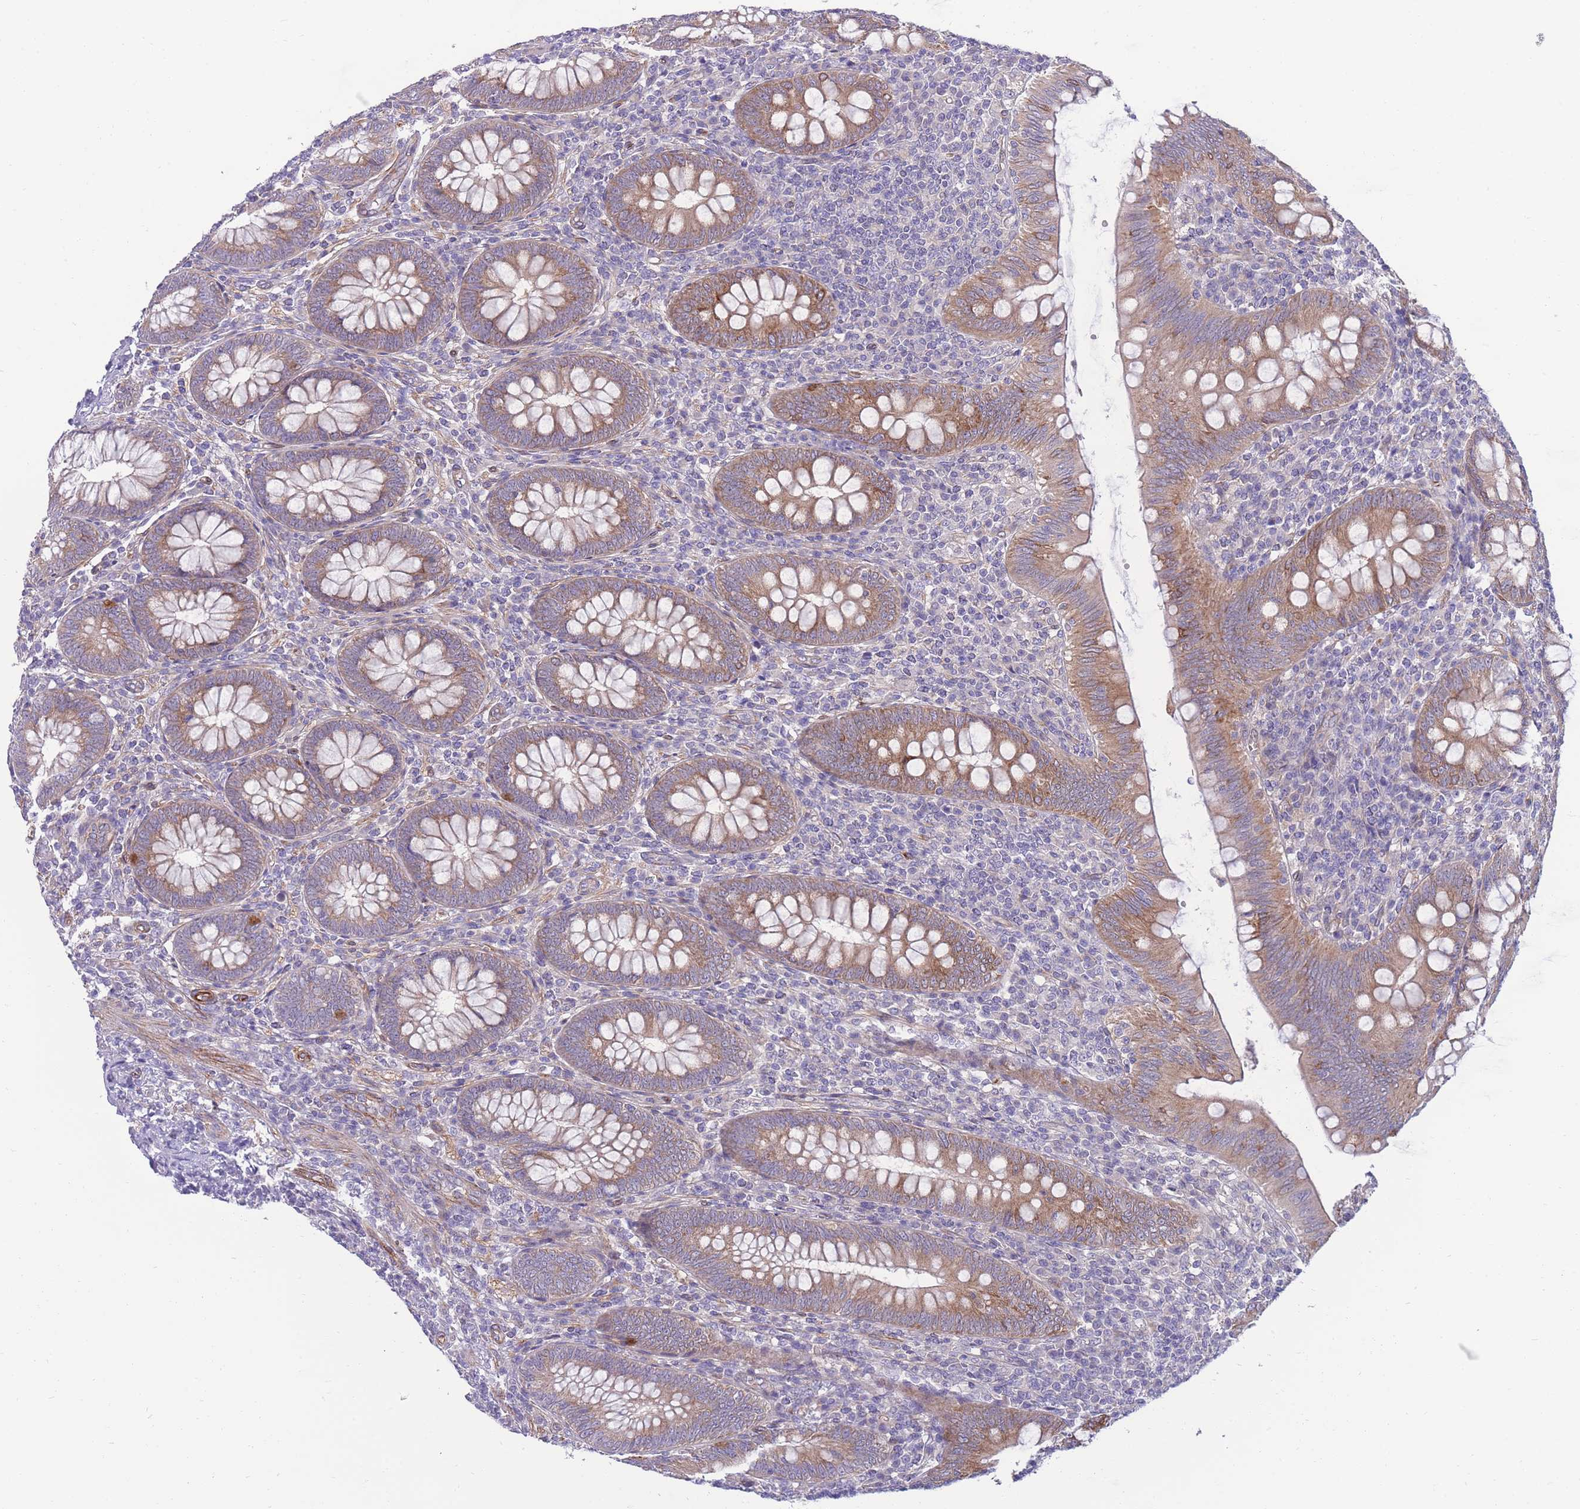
{"staining": {"intensity": "moderate", "quantity": "25%-75%", "location": "cytoplasmic/membranous"}, "tissue": "appendix", "cell_type": "Glandular cells", "image_type": "normal", "snomed": [{"axis": "morphology", "description": "Normal tissue, NOS"}, {"axis": "topography", "description": "Appendix"}], "caption": "A brown stain shows moderate cytoplasmic/membranous staining of a protein in glandular cells of benign appendix. (DAB = brown stain, brightfield microscopy at high magnification).", "gene": "RGS11", "patient": {"sex": "male", "age": 14}}